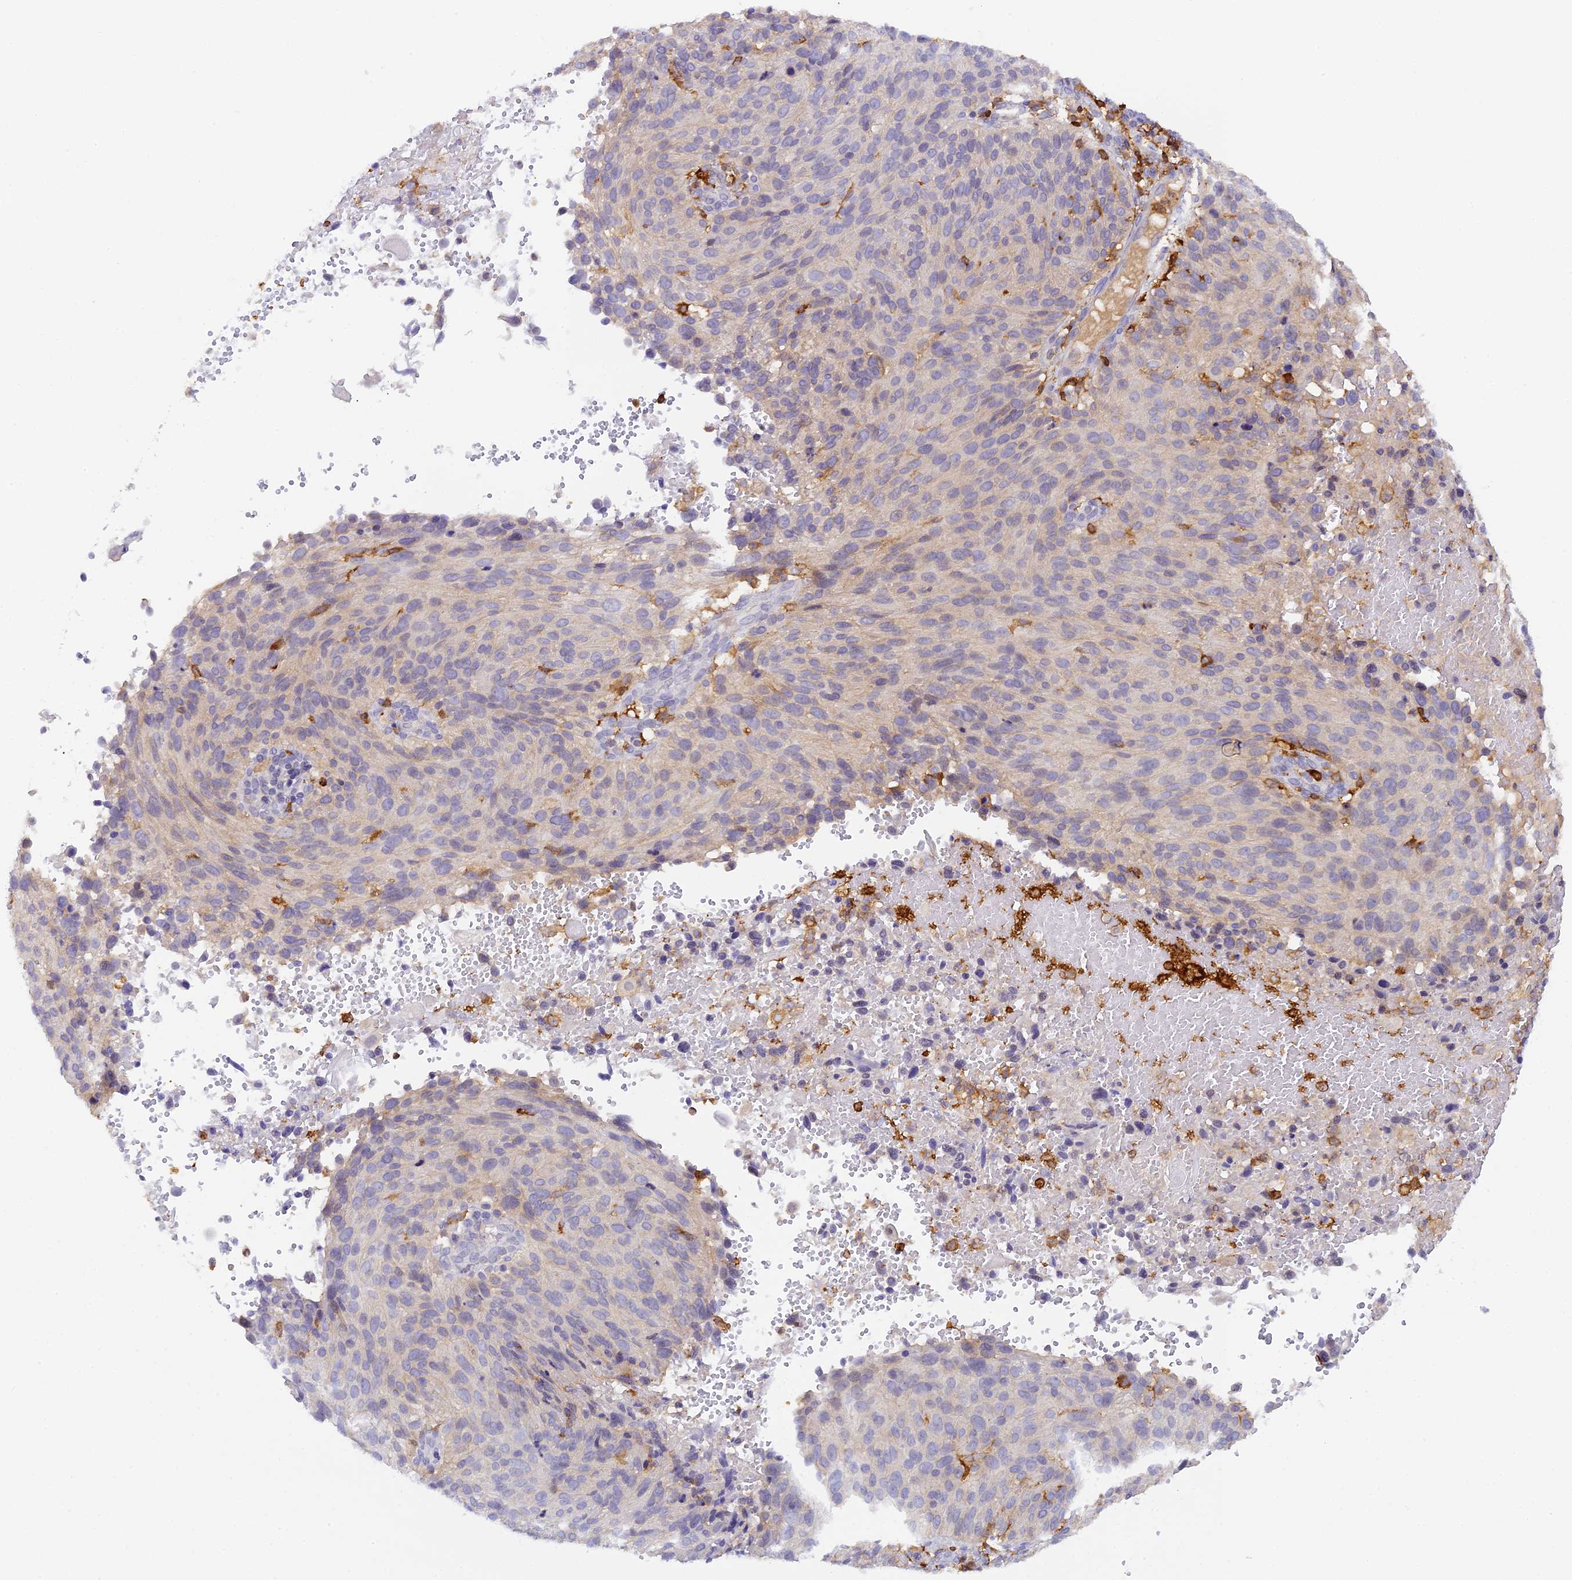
{"staining": {"intensity": "negative", "quantity": "none", "location": "none"}, "tissue": "cervical cancer", "cell_type": "Tumor cells", "image_type": "cancer", "snomed": [{"axis": "morphology", "description": "Squamous cell carcinoma, NOS"}, {"axis": "topography", "description": "Cervix"}], "caption": "Immunohistochemistry (IHC) histopathology image of human cervical cancer (squamous cell carcinoma) stained for a protein (brown), which exhibits no staining in tumor cells.", "gene": "FYB1", "patient": {"sex": "female", "age": 74}}